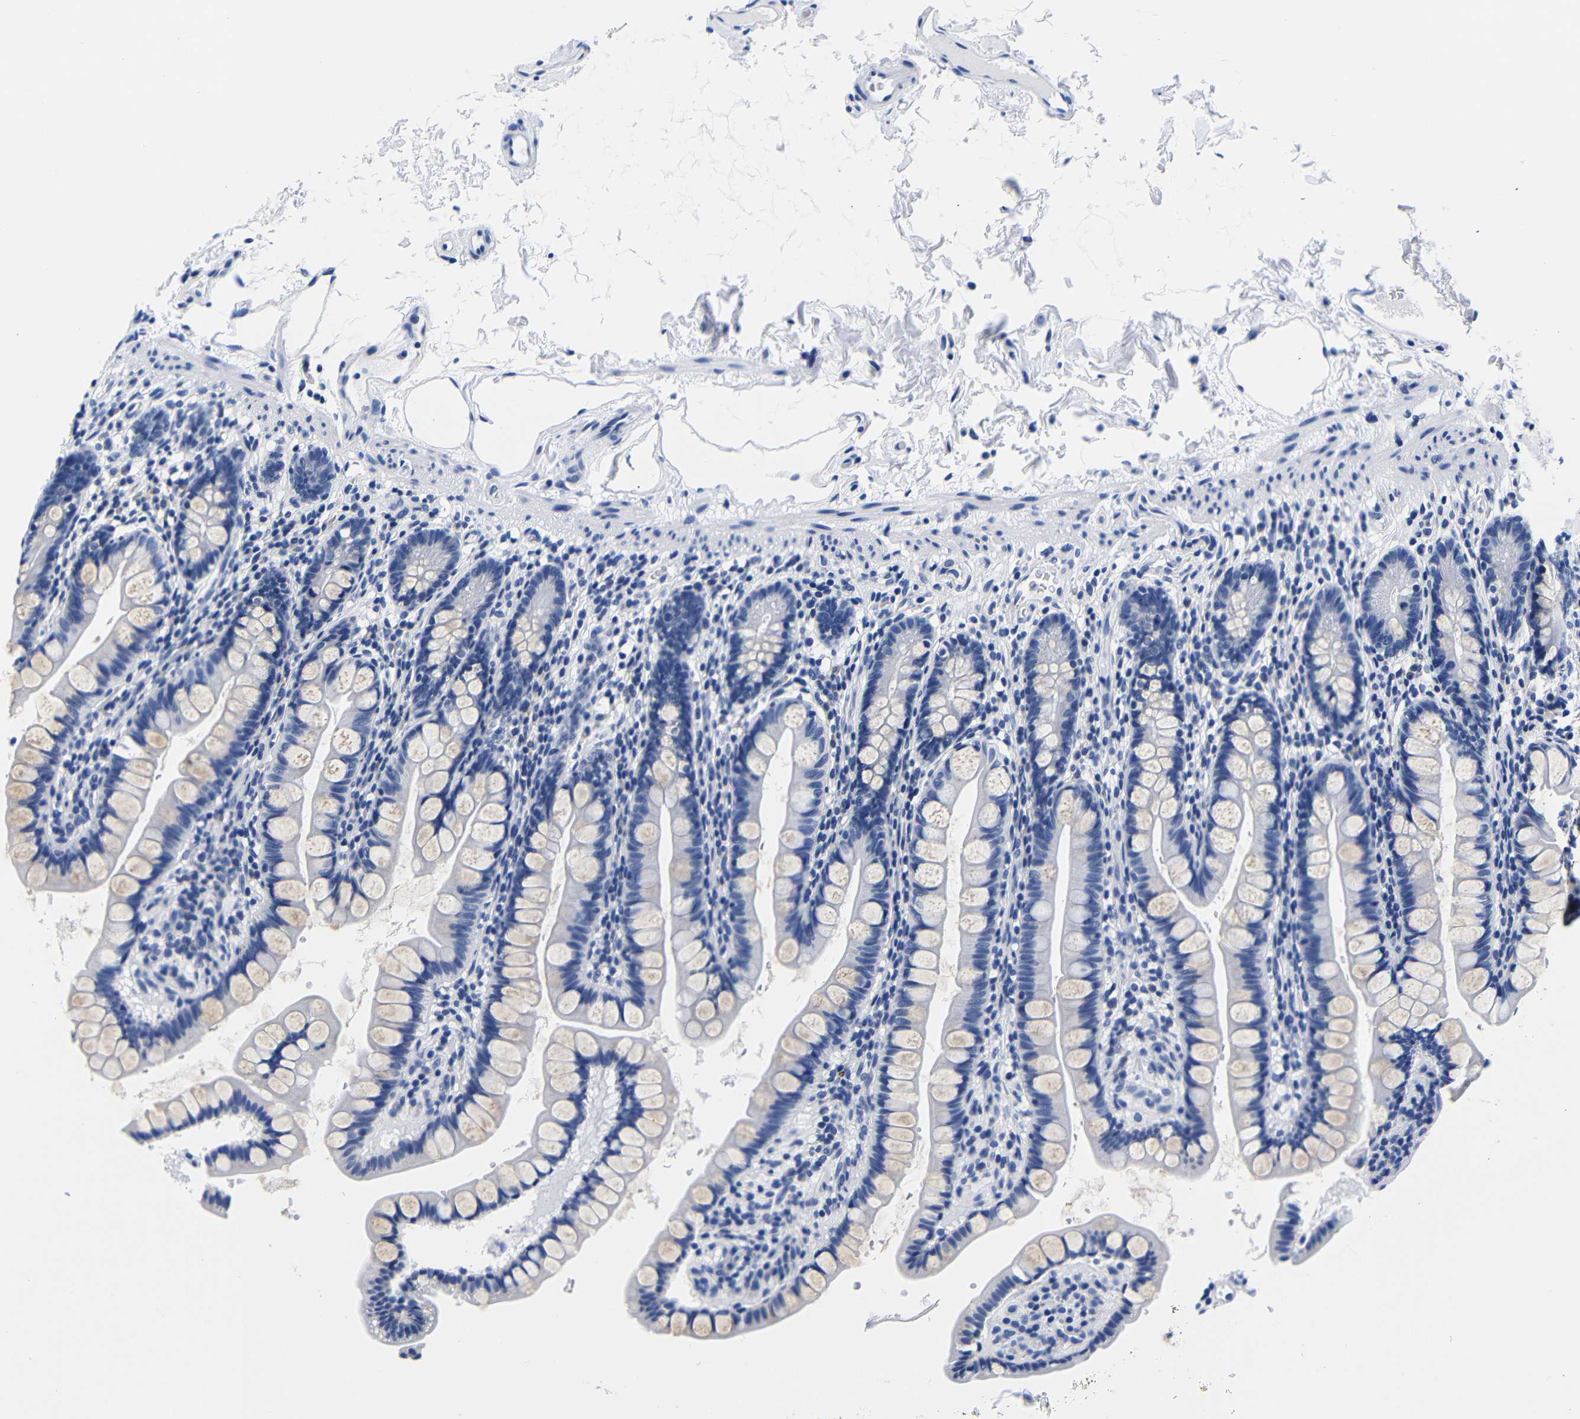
{"staining": {"intensity": "weak", "quantity": "<25%", "location": "cytoplasmic/membranous"}, "tissue": "small intestine", "cell_type": "Glandular cells", "image_type": "normal", "snomed": [{"axis": "morphology", "description": "Normal tissue, NOS"}, {"axis": "topography", "description": "Small intestine"}], "caption": "An IHC histopathology image of unremarkable small intestine is shown. There is no staining in glandular cells of small intestine.", "gene": "CLEC4G", "patient": {"sex": "female", "age": 84}}